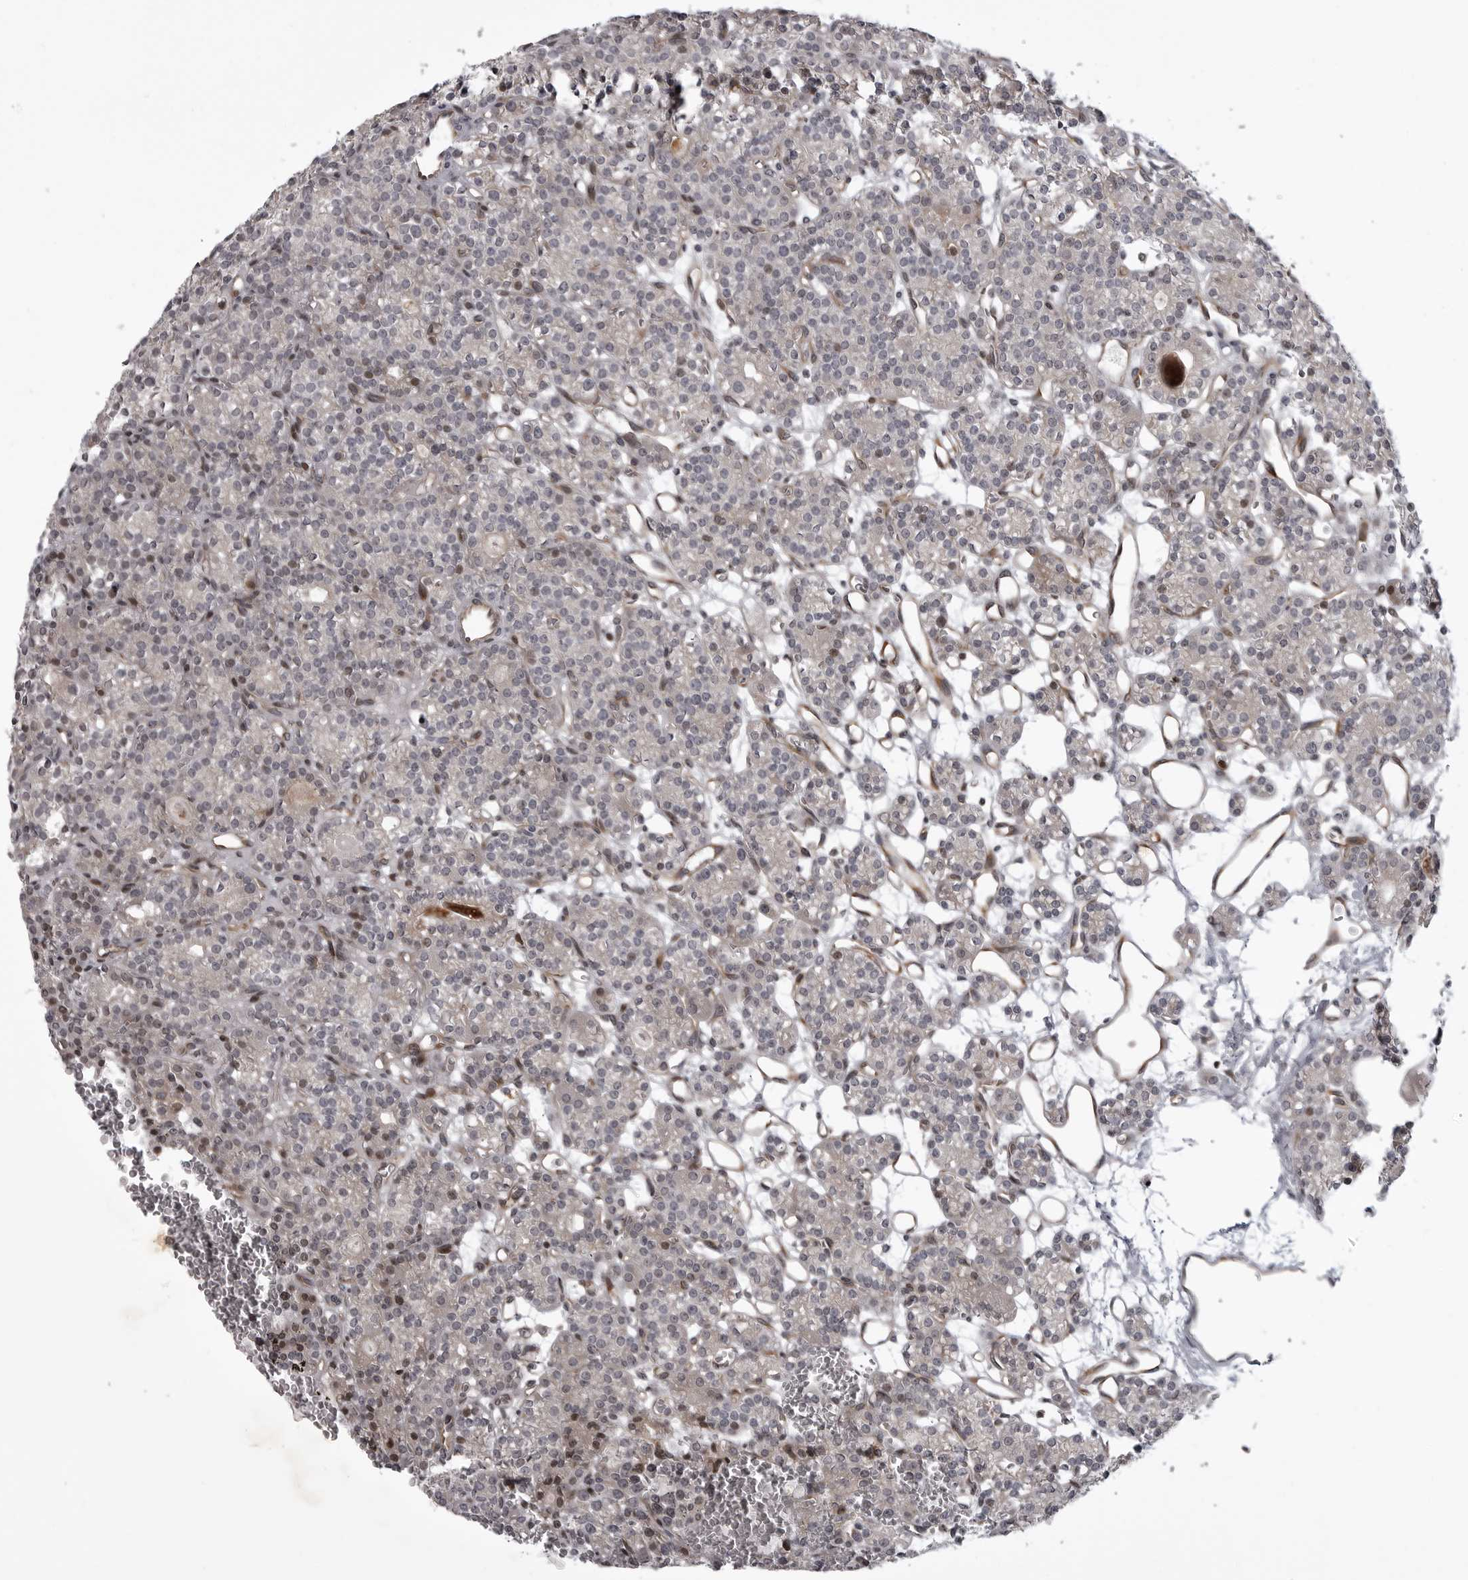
{"staining": {"intensity": "negative", "quantity": "none", "location": "none"}, "tissue": "parathyroid gland", "cell_type": "Glandular cells", "image_type": "normal", "snomed": [{"axis": "morphology", "description": "Normal tissue, NOS"}, {"axis": "topography", "description": "Parathyroid gland"}], "caption": "Immunohistochemistry (IHC) of benign parathyroid gland reveals no staining in glandular cells. Brightfield microscopy of immunohistochemistry stained with DAB (3,3'-diaminobenzidine) (brown) and hematoxylin (blue), captured at high magnification.", "gene": "ABL1", "patient": {"sex": "female", "age": 64}}